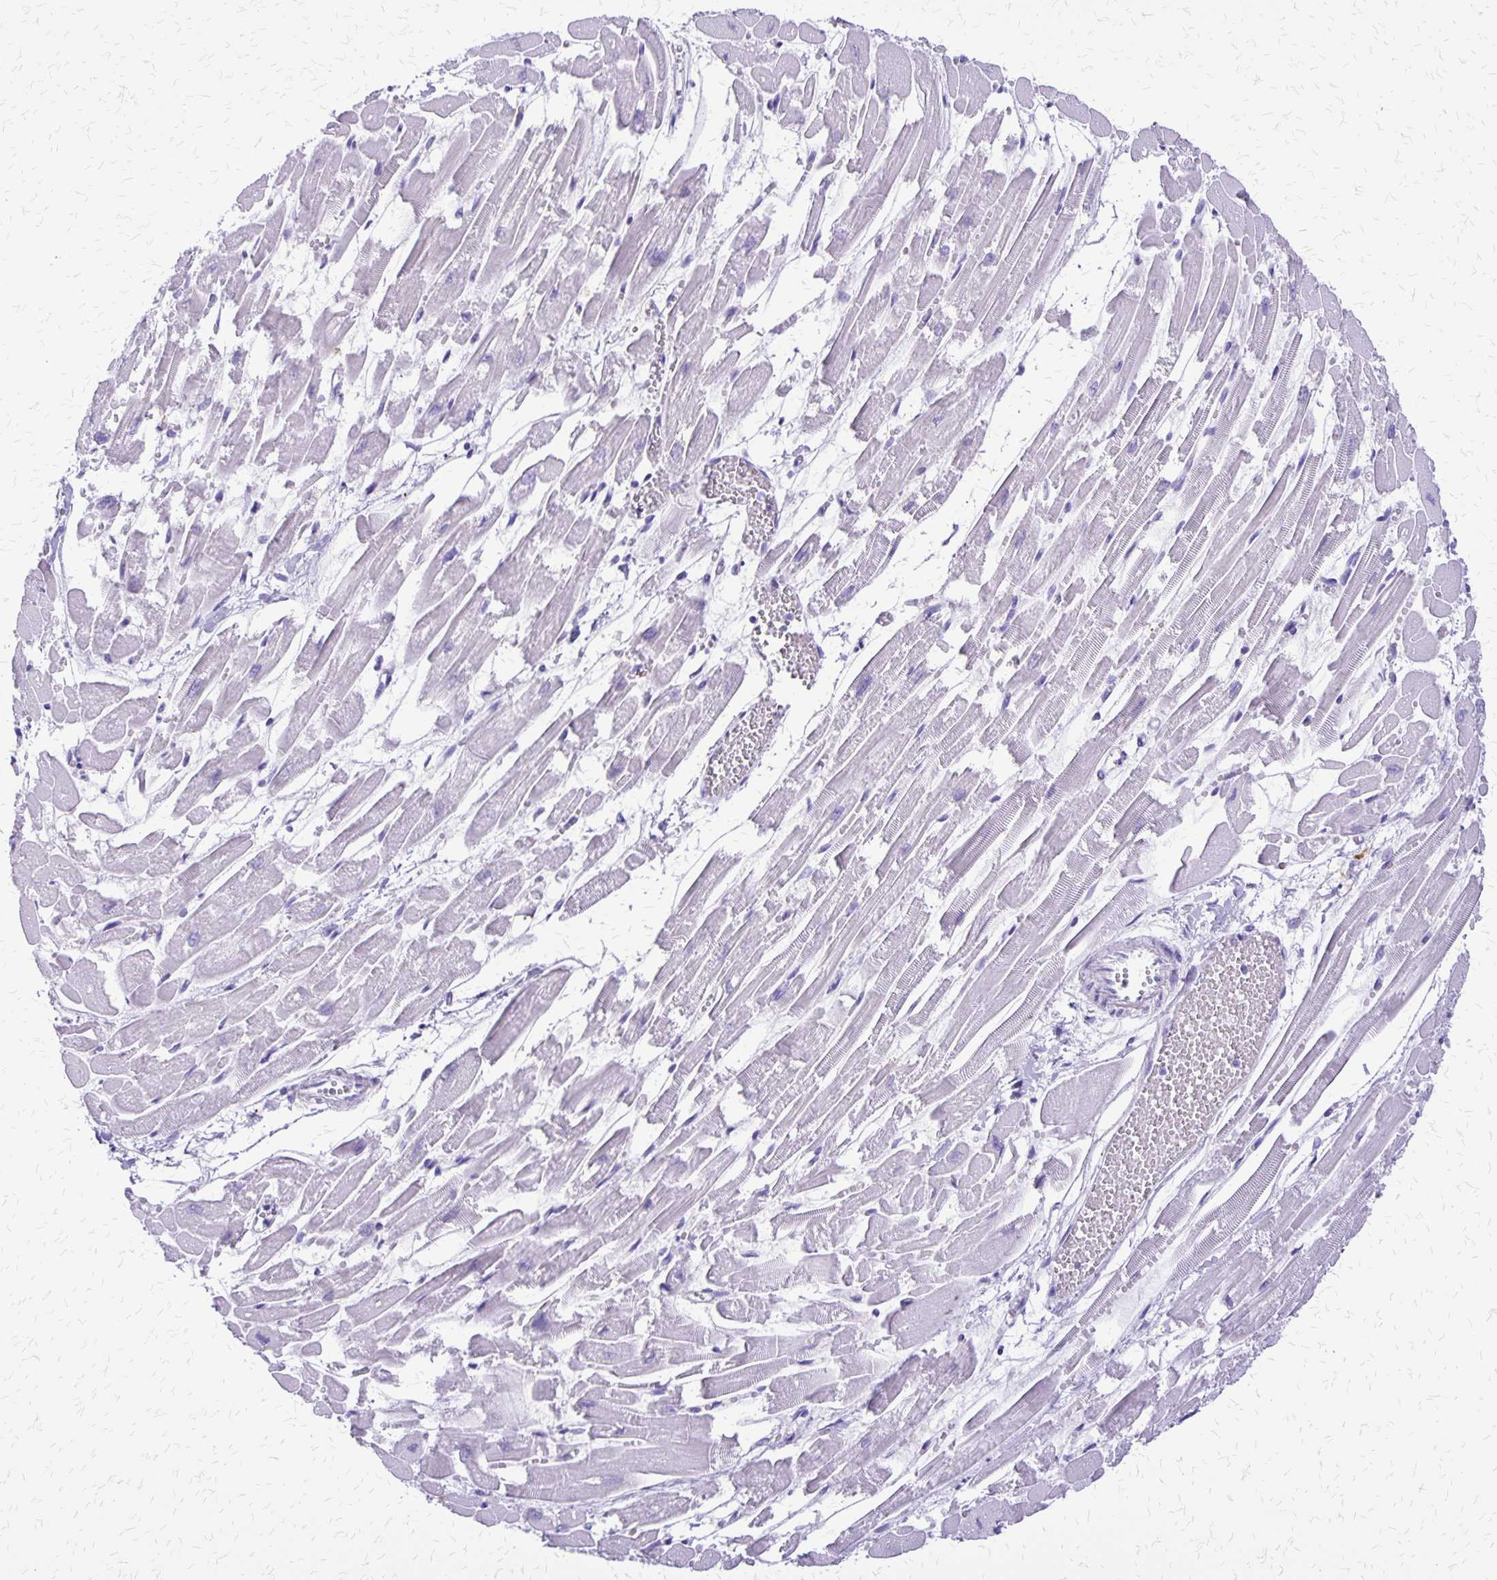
{"staining": {"intensity": "negative", "quantity": "none", "location": "none"}, "tissue": "heart muscle", "cell_type": "Cardiomyocytes", "image_type": "normal", "snomed": [{"axis": "morphology", "description": "Normal tissue, NOS"}, {"axis": "topography", "description": "Heart"}], "caption": "An immunohistochemistry (IHC) image of normal heart muscle is shown. There is no staining in cardiomyocytes of heart muscle. The staining was performed using DAB (3,3'-diaminobenzidine) to visualize the protein expression in brown, while the nuclei were stained in blue with hematoxylin (Magnification: 20x).", "gene": "SLC13A2", "patient": {"sex": "female", "age": 52}}